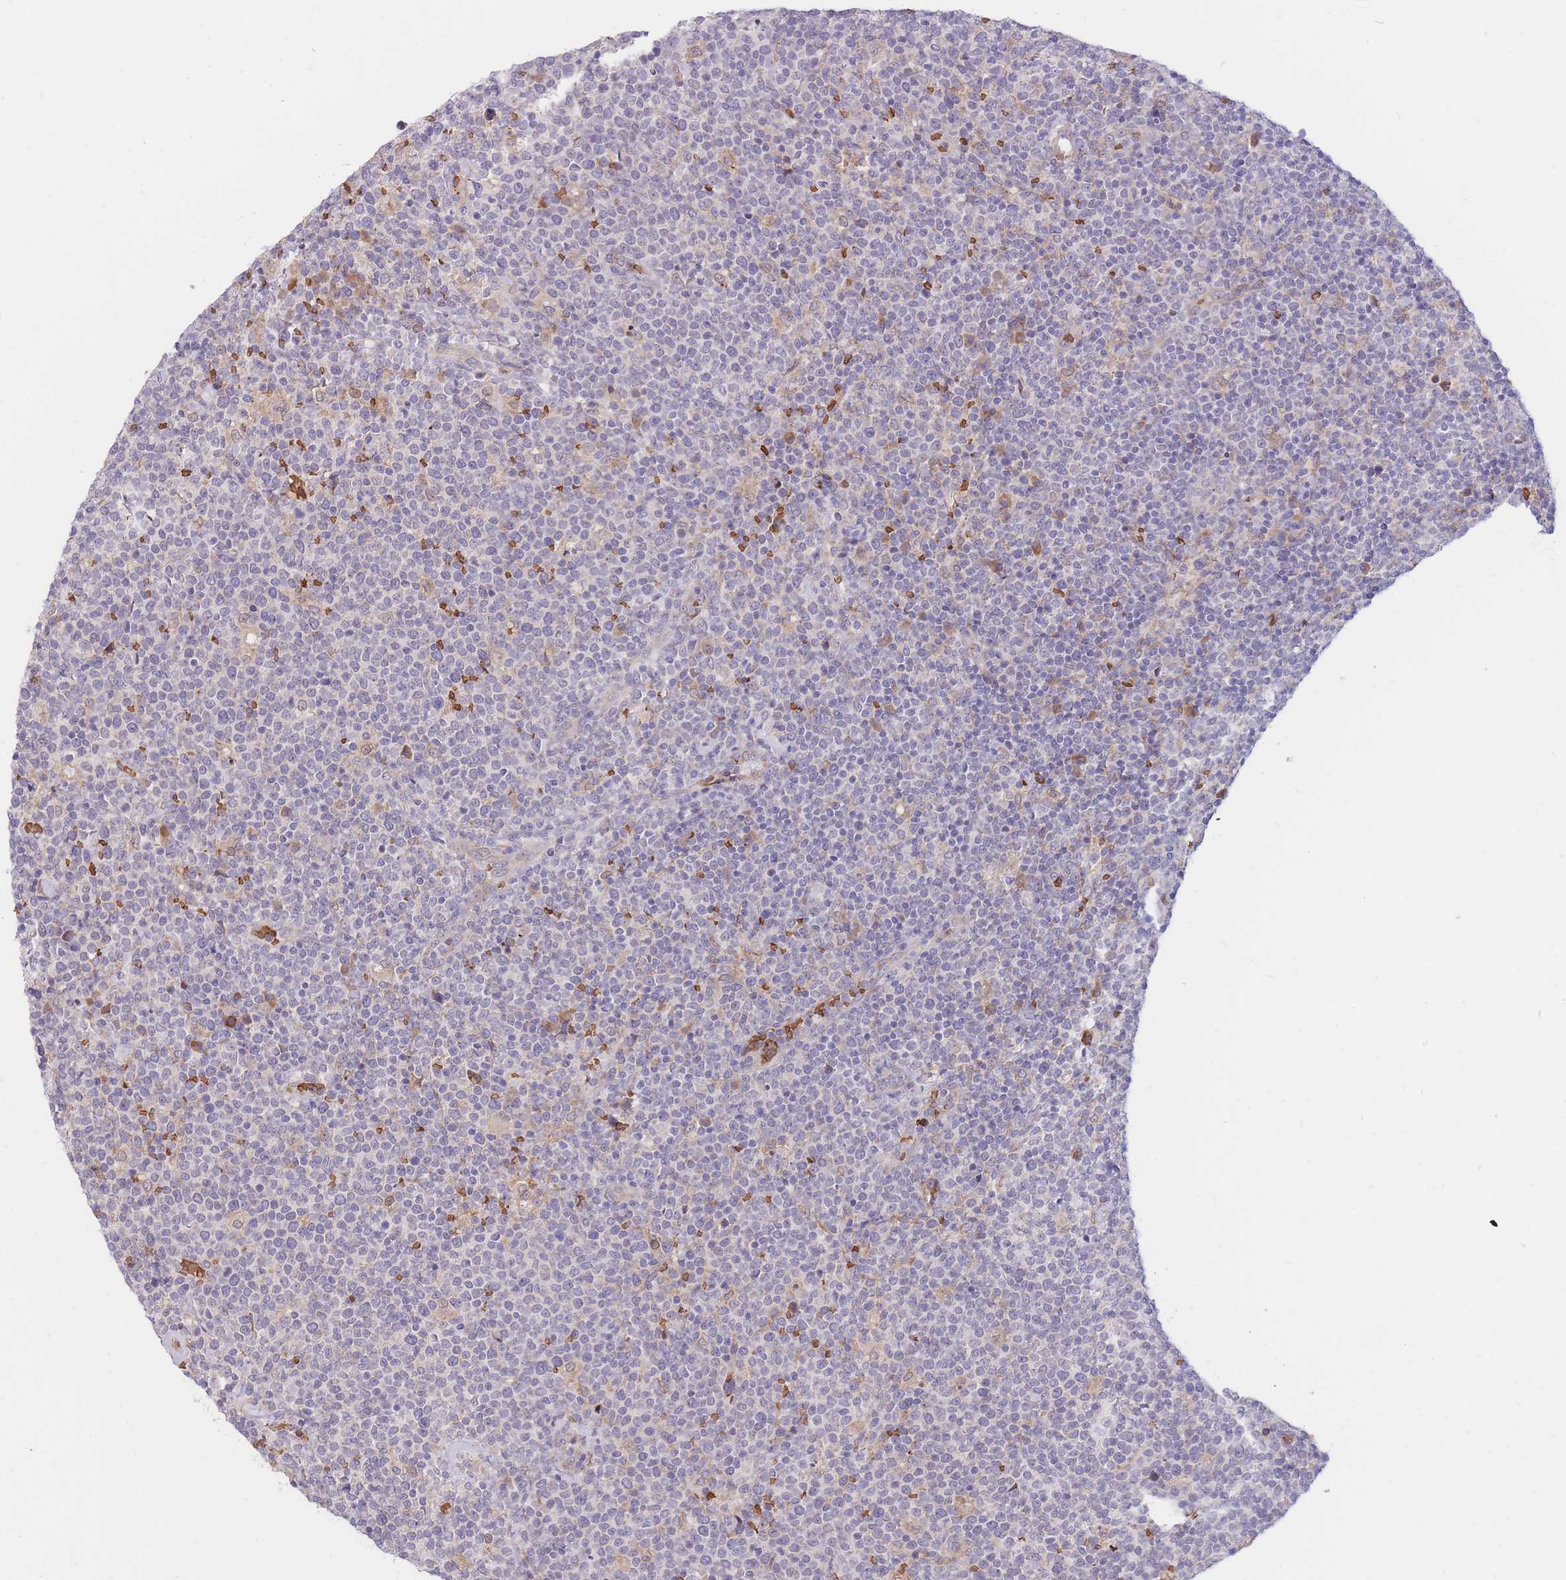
{"staining": {"intensity": "negative", "quantity": "none", "location": "none"}, "tissue": "lymphoma", "cell_type": "Tumor cells", "image_type": "cancer", "snomed": [{"axis": "morphology", "description": "Malignant lymphoma, non-Hodgkin's type, High grade"}, {"axis": "topography", "description": "Lymph node"}], "caption": "Image shows no protein expression in tumor cells of lymphoma tissue.", "gene": "ATP10D", "patient": {"sex": "male", "age": 61}}